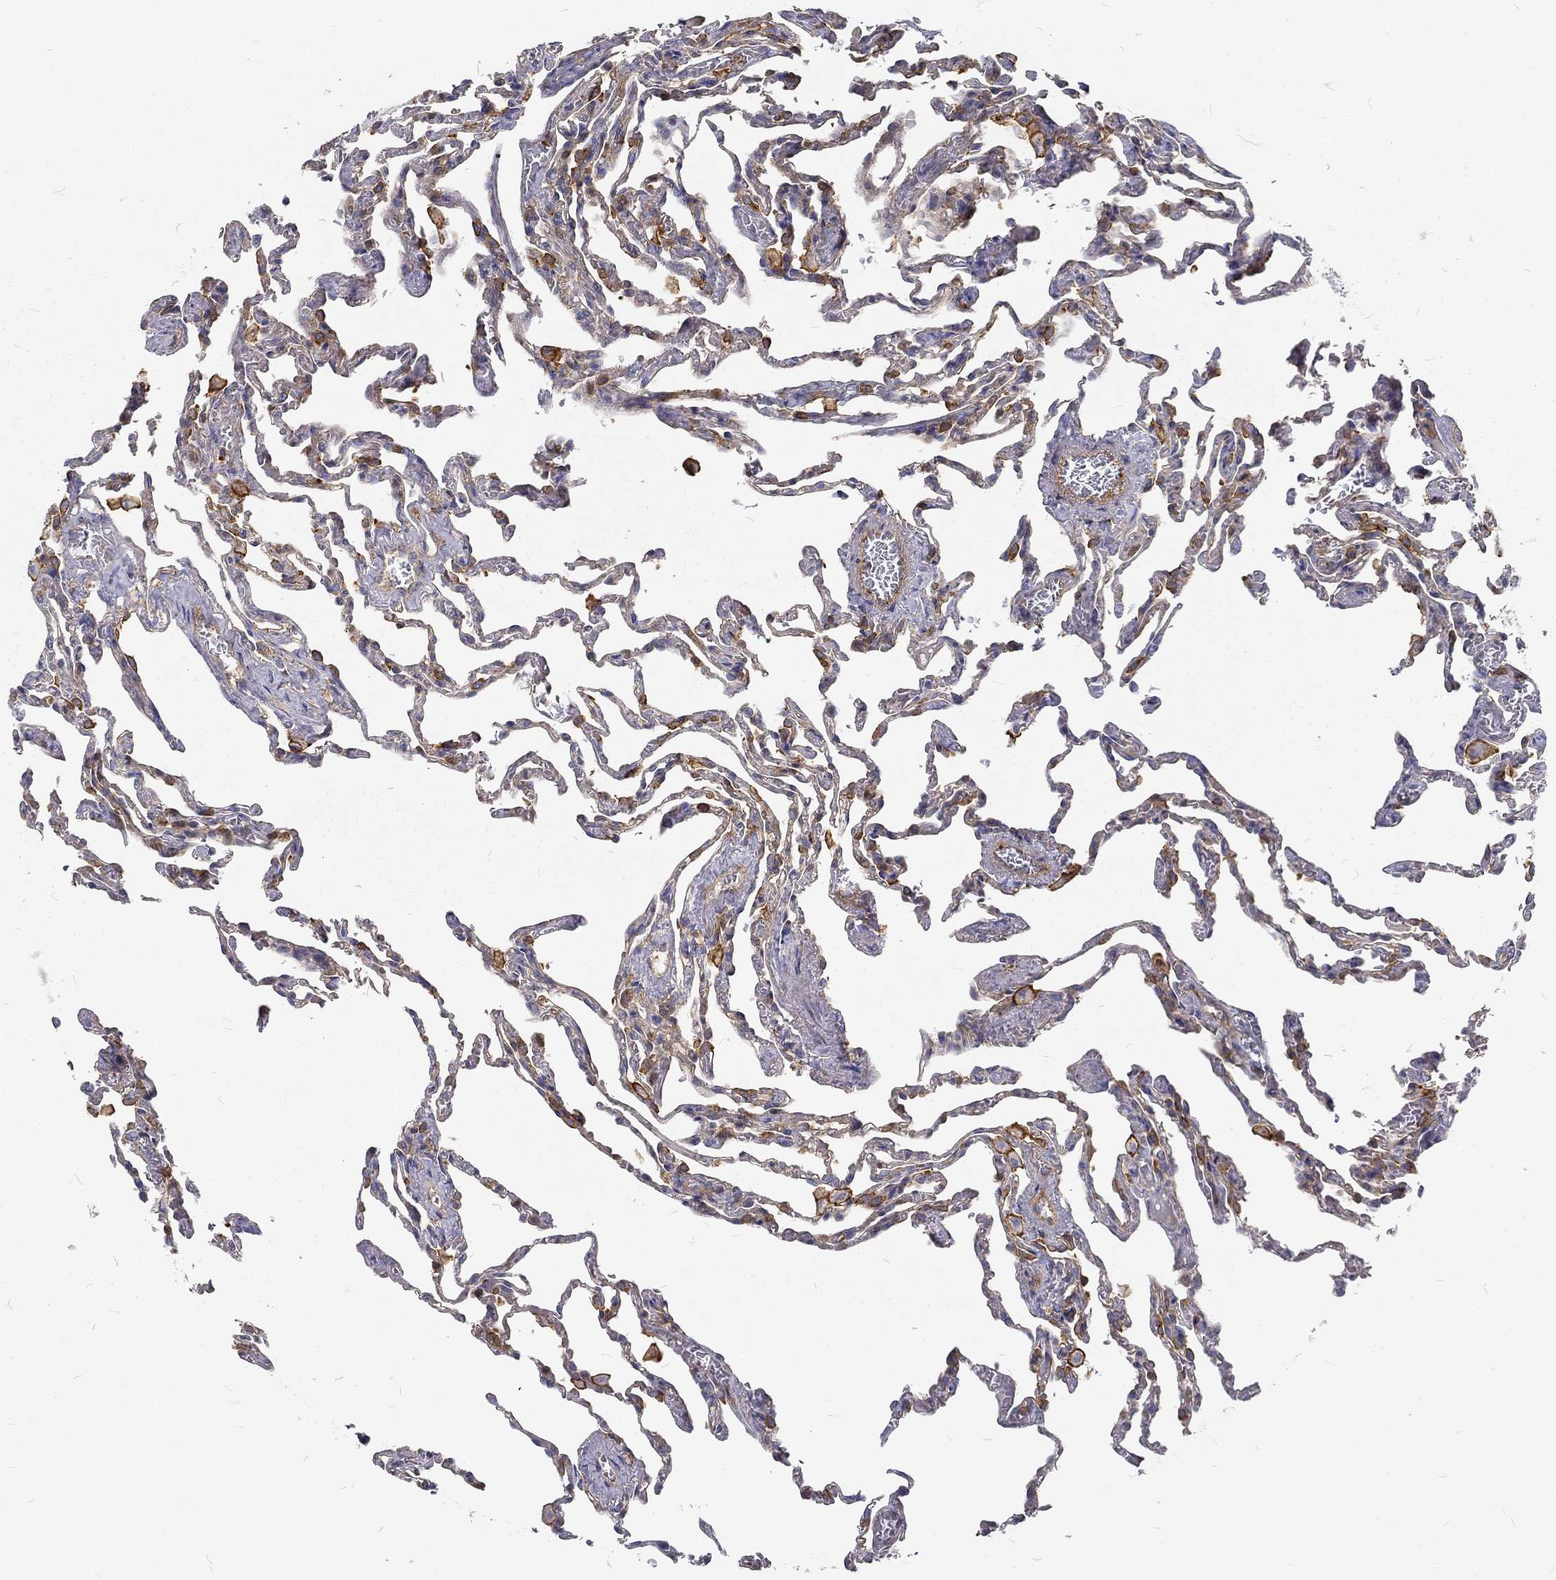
{"staining": {"intensity": "negative", "quantity": "none", "location": "none"}, "tissue": "lung", "cell_type": "Alveolar cells", "image_type": "normal", "snomed": [{"axis": "morphology", "description": "Normal tissue, NOS"}, {"axis": "topography", "description": "Lung"}], "caption": "An immunohistochemistry photomicrograph of benign lung is shown. There is no staining in alveolar cells of lung. (Stains: DAB (3,3'-diaminobenzidine) IHC with hematoxylin counter stain, Microscopy: brightfield microscopy at high magnification).", "gene": "MTMR11", "patient": {"sex": "female", "age": 43}}